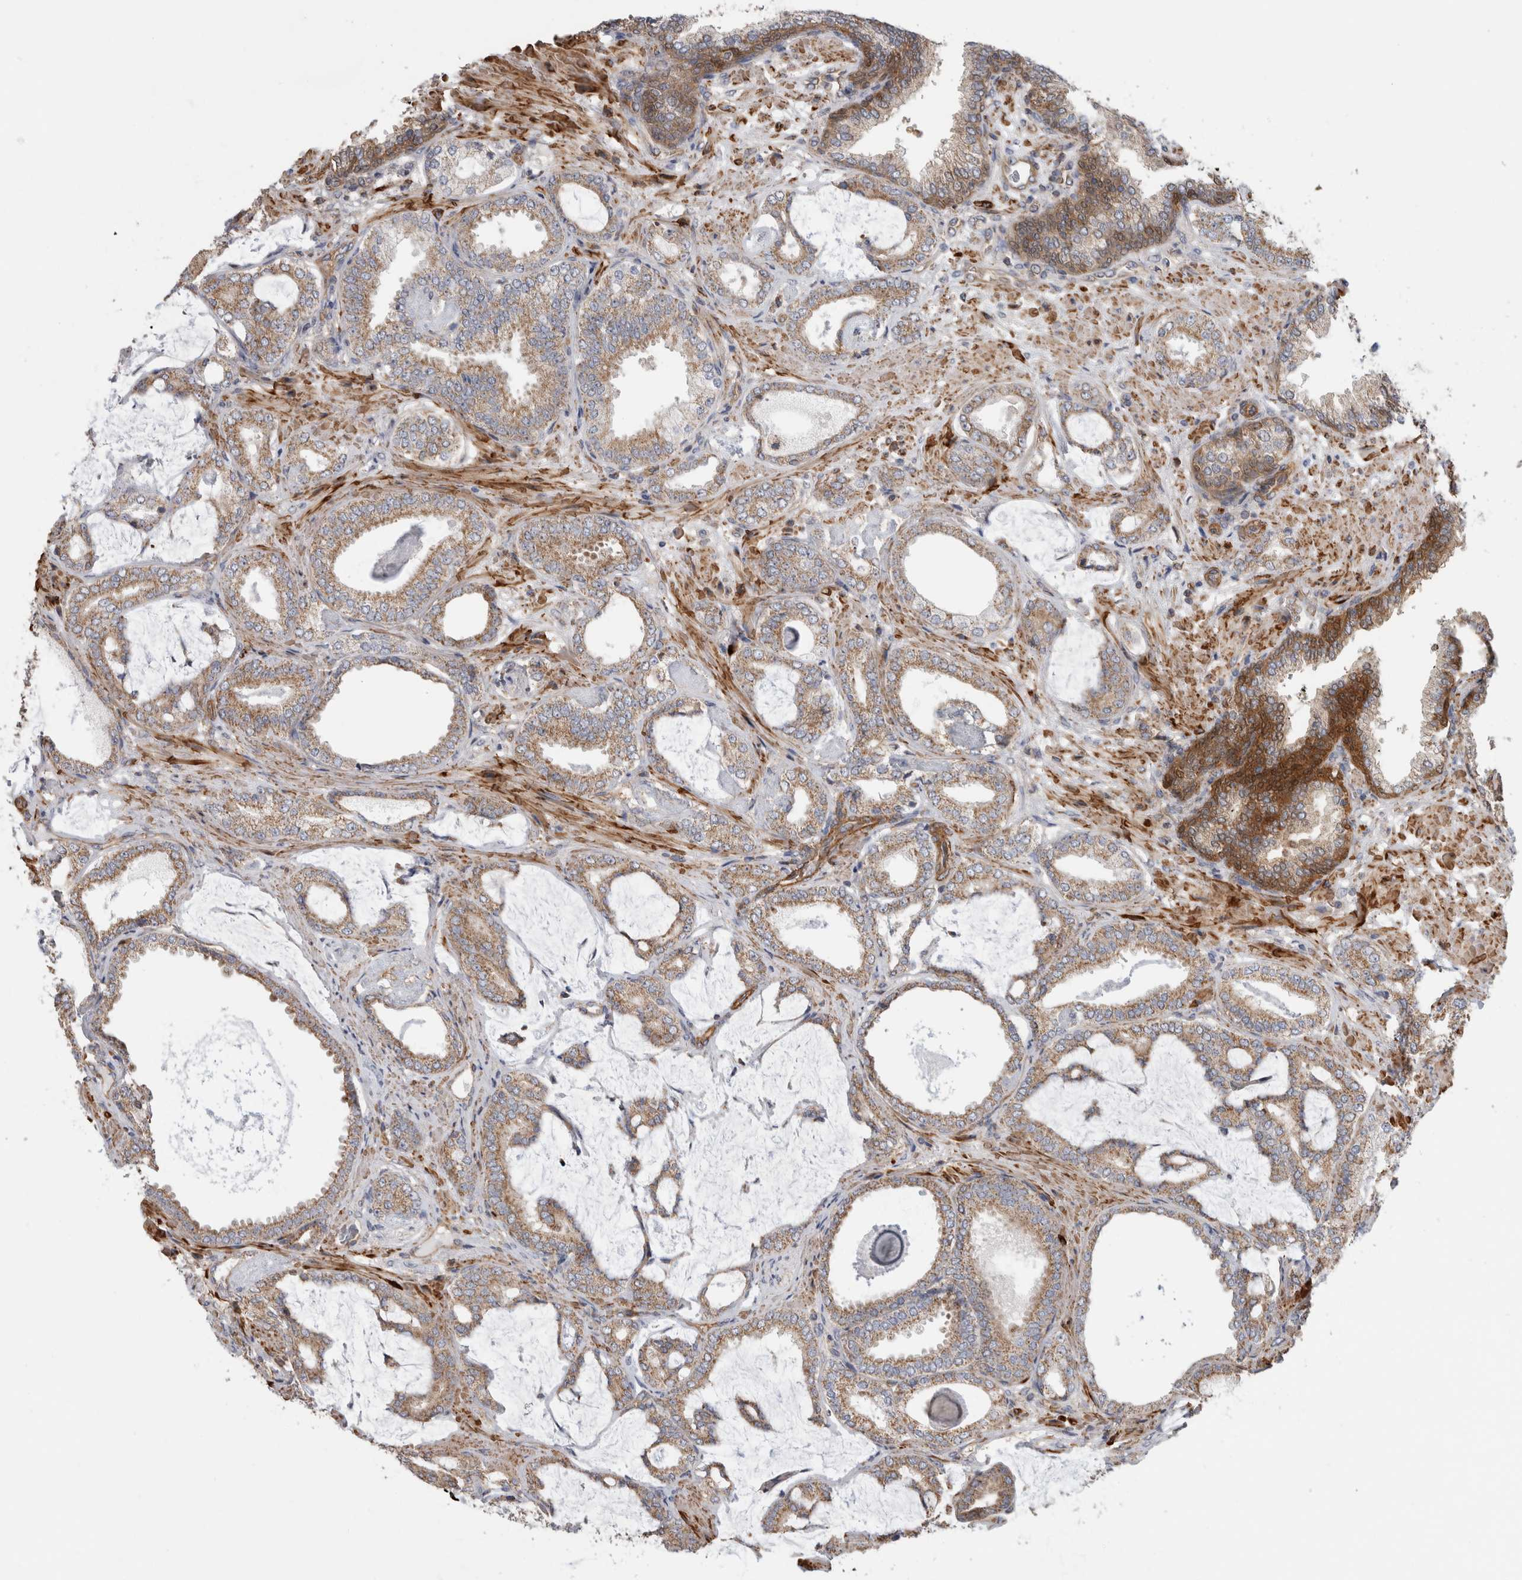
{"staining": {"intensity": "weak", "quantity": ">75%", "location": "cytoplasmic/membranous"}, "tissue": "prostate cancer", "cell_type": "Tumor cells", "image_type": "cancer", "snomed": [{"axis": "morphology", "description": "Adenocarcinoma, Low grade"}, {"axis": "topography", "description": "Prostate"}], "caption": "Prostate low-grade adenocarcinoma stained with a brown dye demonstrates weak cytoplasmic/membranous positive positivity in approximately >75% of tumor cells.", "gene": "SFXN2", "patient": {"sex": "male", "age": 71}}